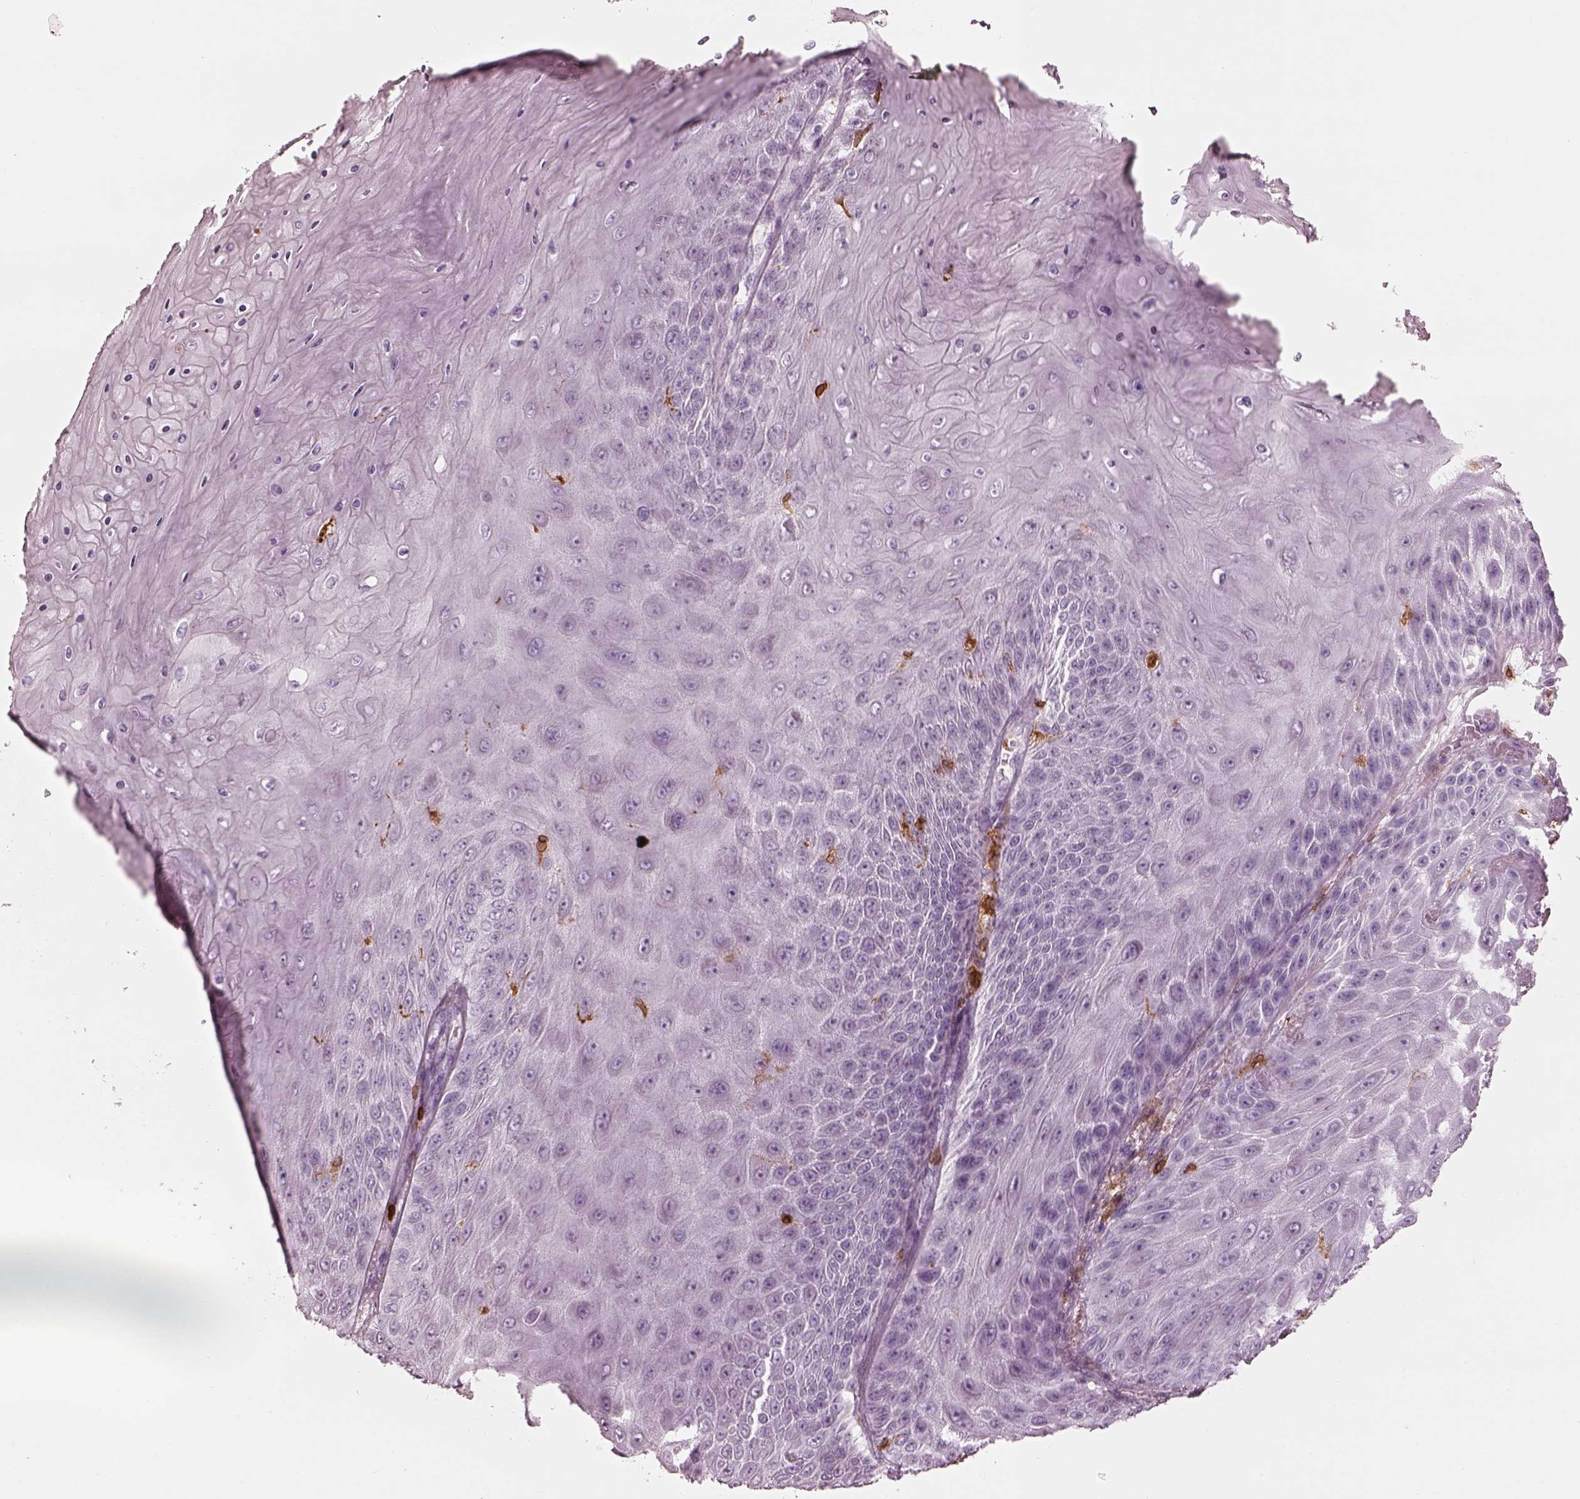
{"staining": {"intensity": "negative", "quantity": "none", "location": "none"}, "tissue": "skin cancer", "cell_type": "Tumor cells", "image_type": "cancer", "snomed": [{"axis": "morphology", "description": "Squamous cell carcinoma, NOS"}, {"axis": "topography", "description": "Skin"}], "caption": "The histopathology image shows no significant expression in tumor cells of skin cancer (squamous cell carcinoma).", "gene": "ALOX5", "patient": {"sex": "male", "age": 62}}